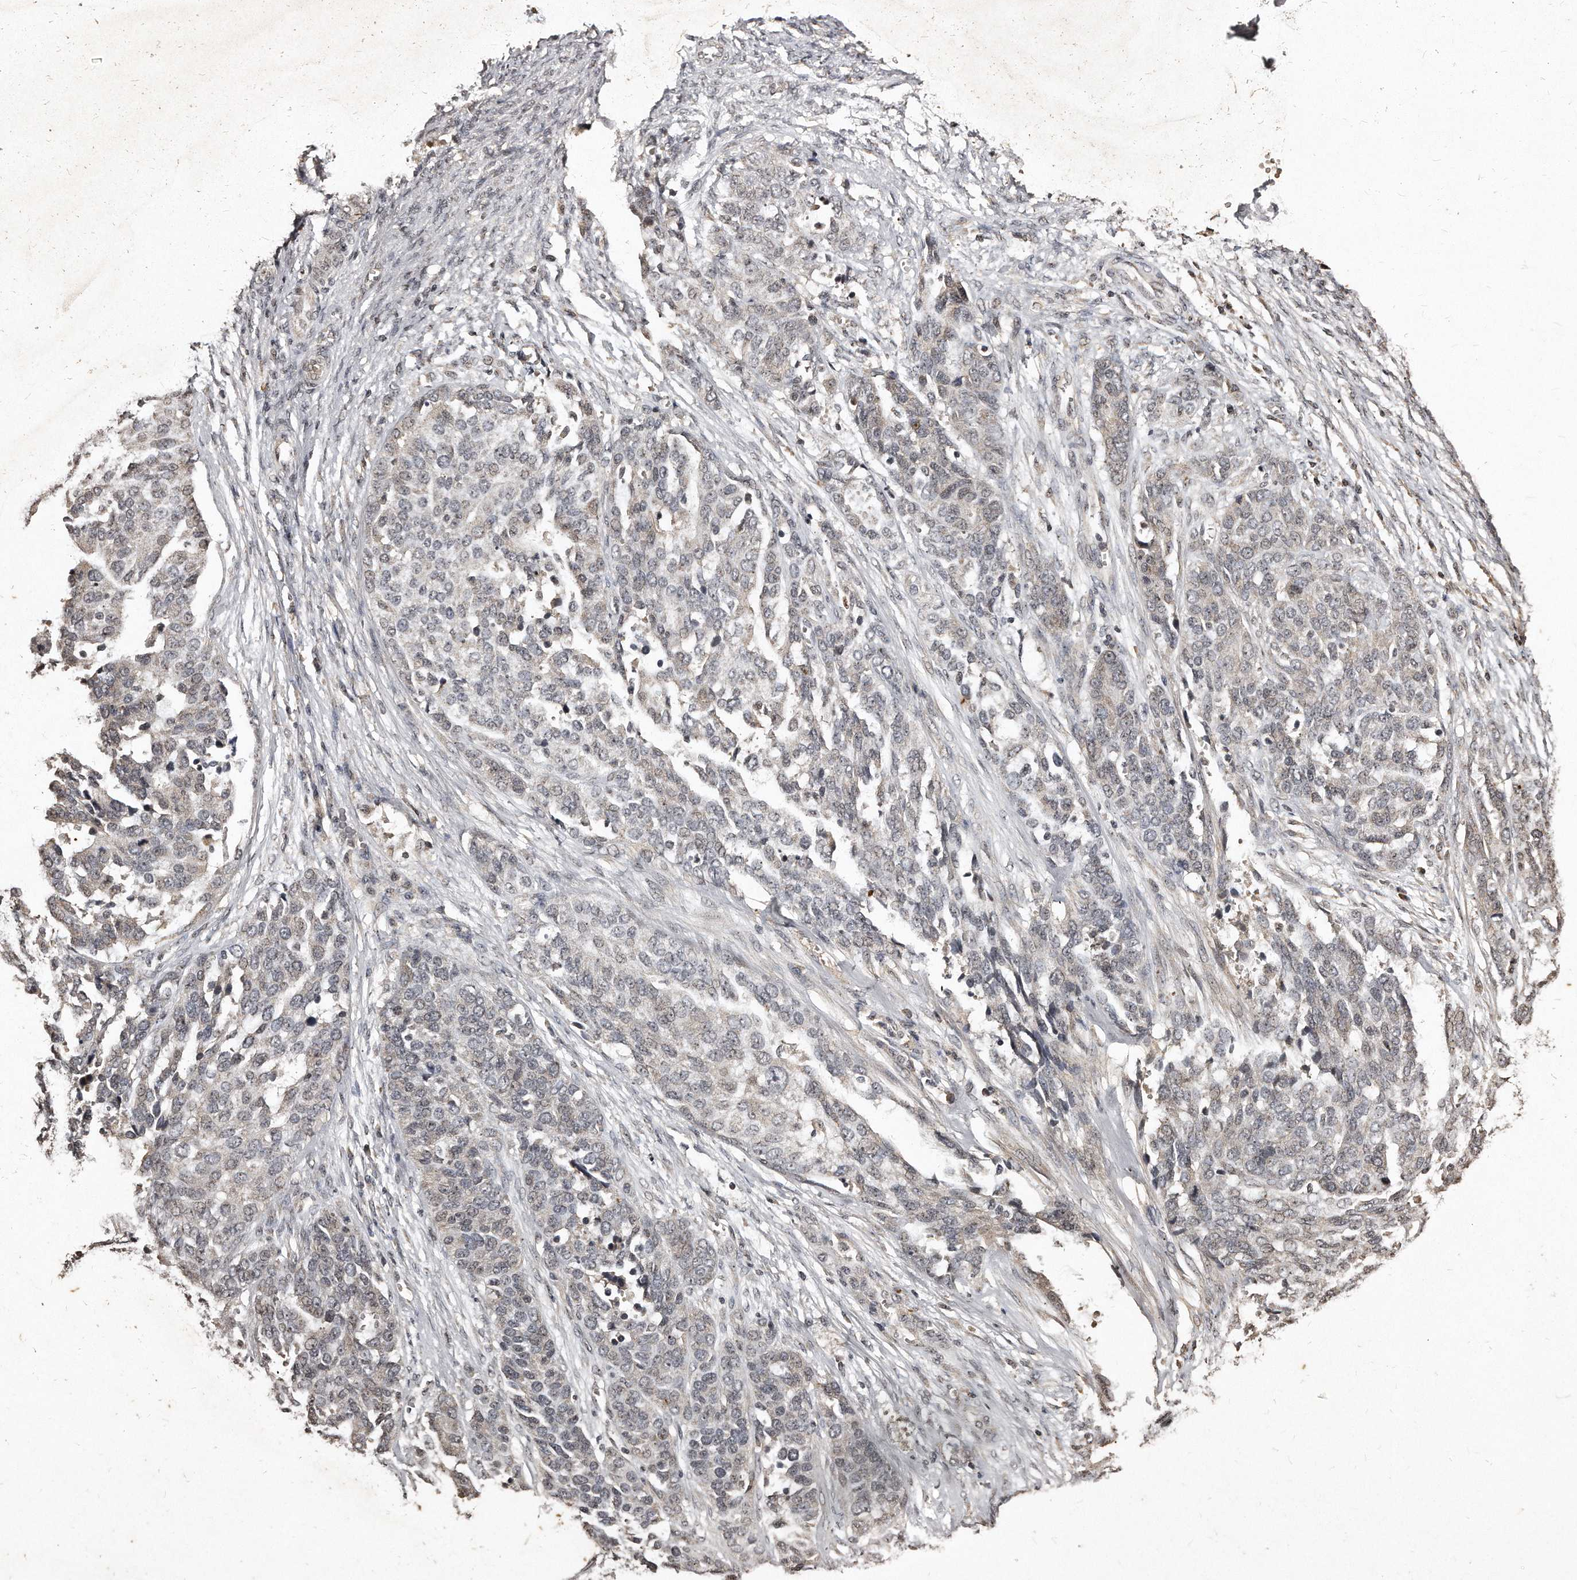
{"staining": {"intensity": "weak", "quantity": "<25%", "location": "cytoplasmic/membranous,nuclear"}, "tissue": "ovarian cancer", "cell_type": "Tumor cells", "image_type": "cancer", "snomed": [{"axis": "morphology", "description": "Cystadenocarcinoma, serous, NOS"}, {"axis": "topography", "description": "Ovary"}], "caption": "DAB (3,3'-diaminobenzidine) immunohistochemical staining of human ovarian cancer (serous cystadenocarcinoma) reveals no significant staining in tumor cells.", "gene": "TSHR", "patient": {"sex": "female", "age": 44}}